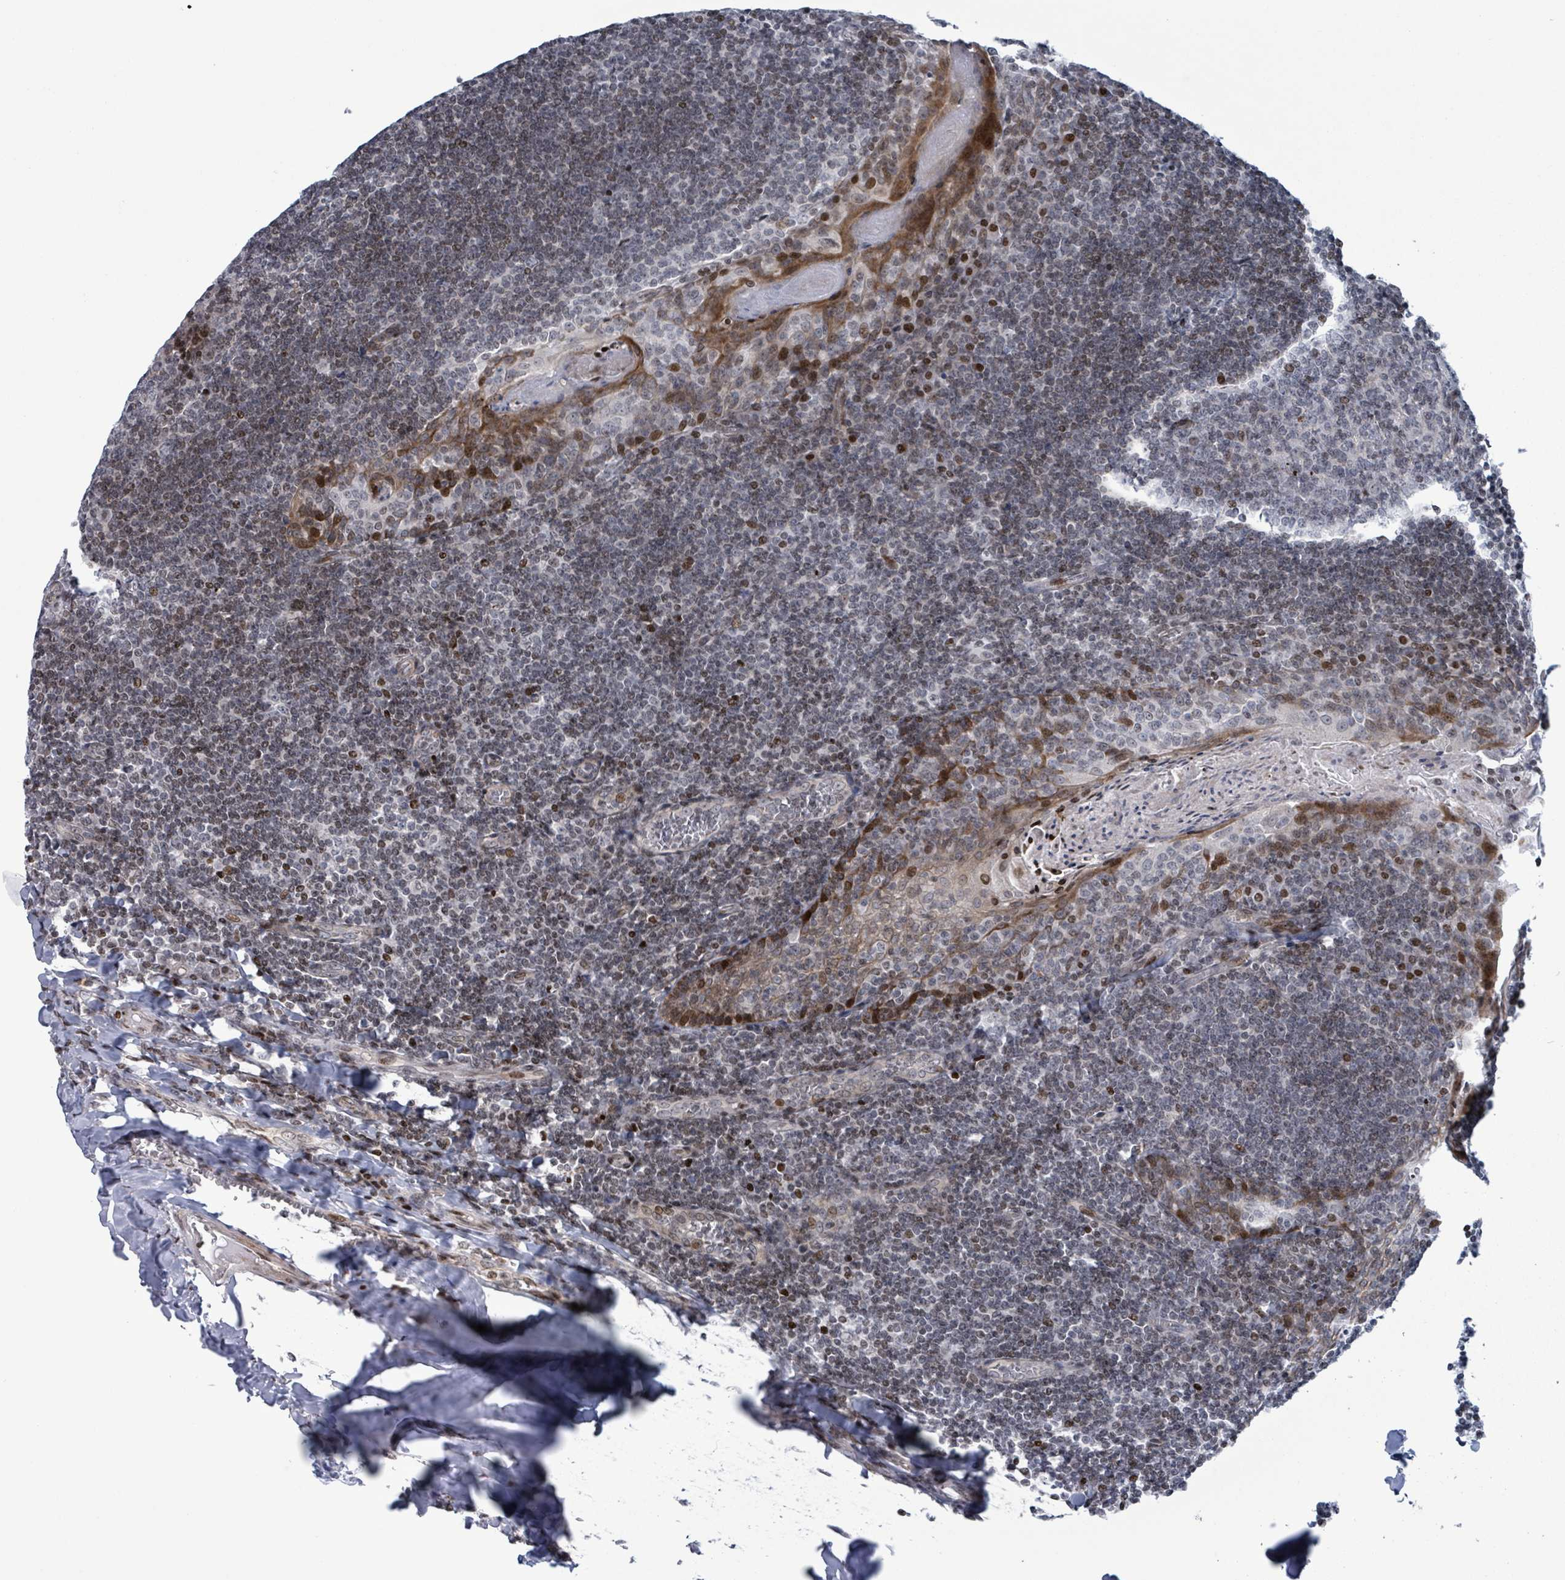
{"staining": {"intensity": "negative", "quantity": "none", "location": "none"}, "tissue": "tonsil", "cell_type": "Germinal center cells", "image_type": "normal", "snomed": [{"axis": "morphology", "description": "Normal tissue, NOS"}, {"axis": "topography", "description": "Tonsil"}], "caption": "Immunohistochemical staining of normal tonsil displays no significant positivity in germinal center cells.", "gene": "FNDC4", "patient": {"sex": "male", "age": 27}}